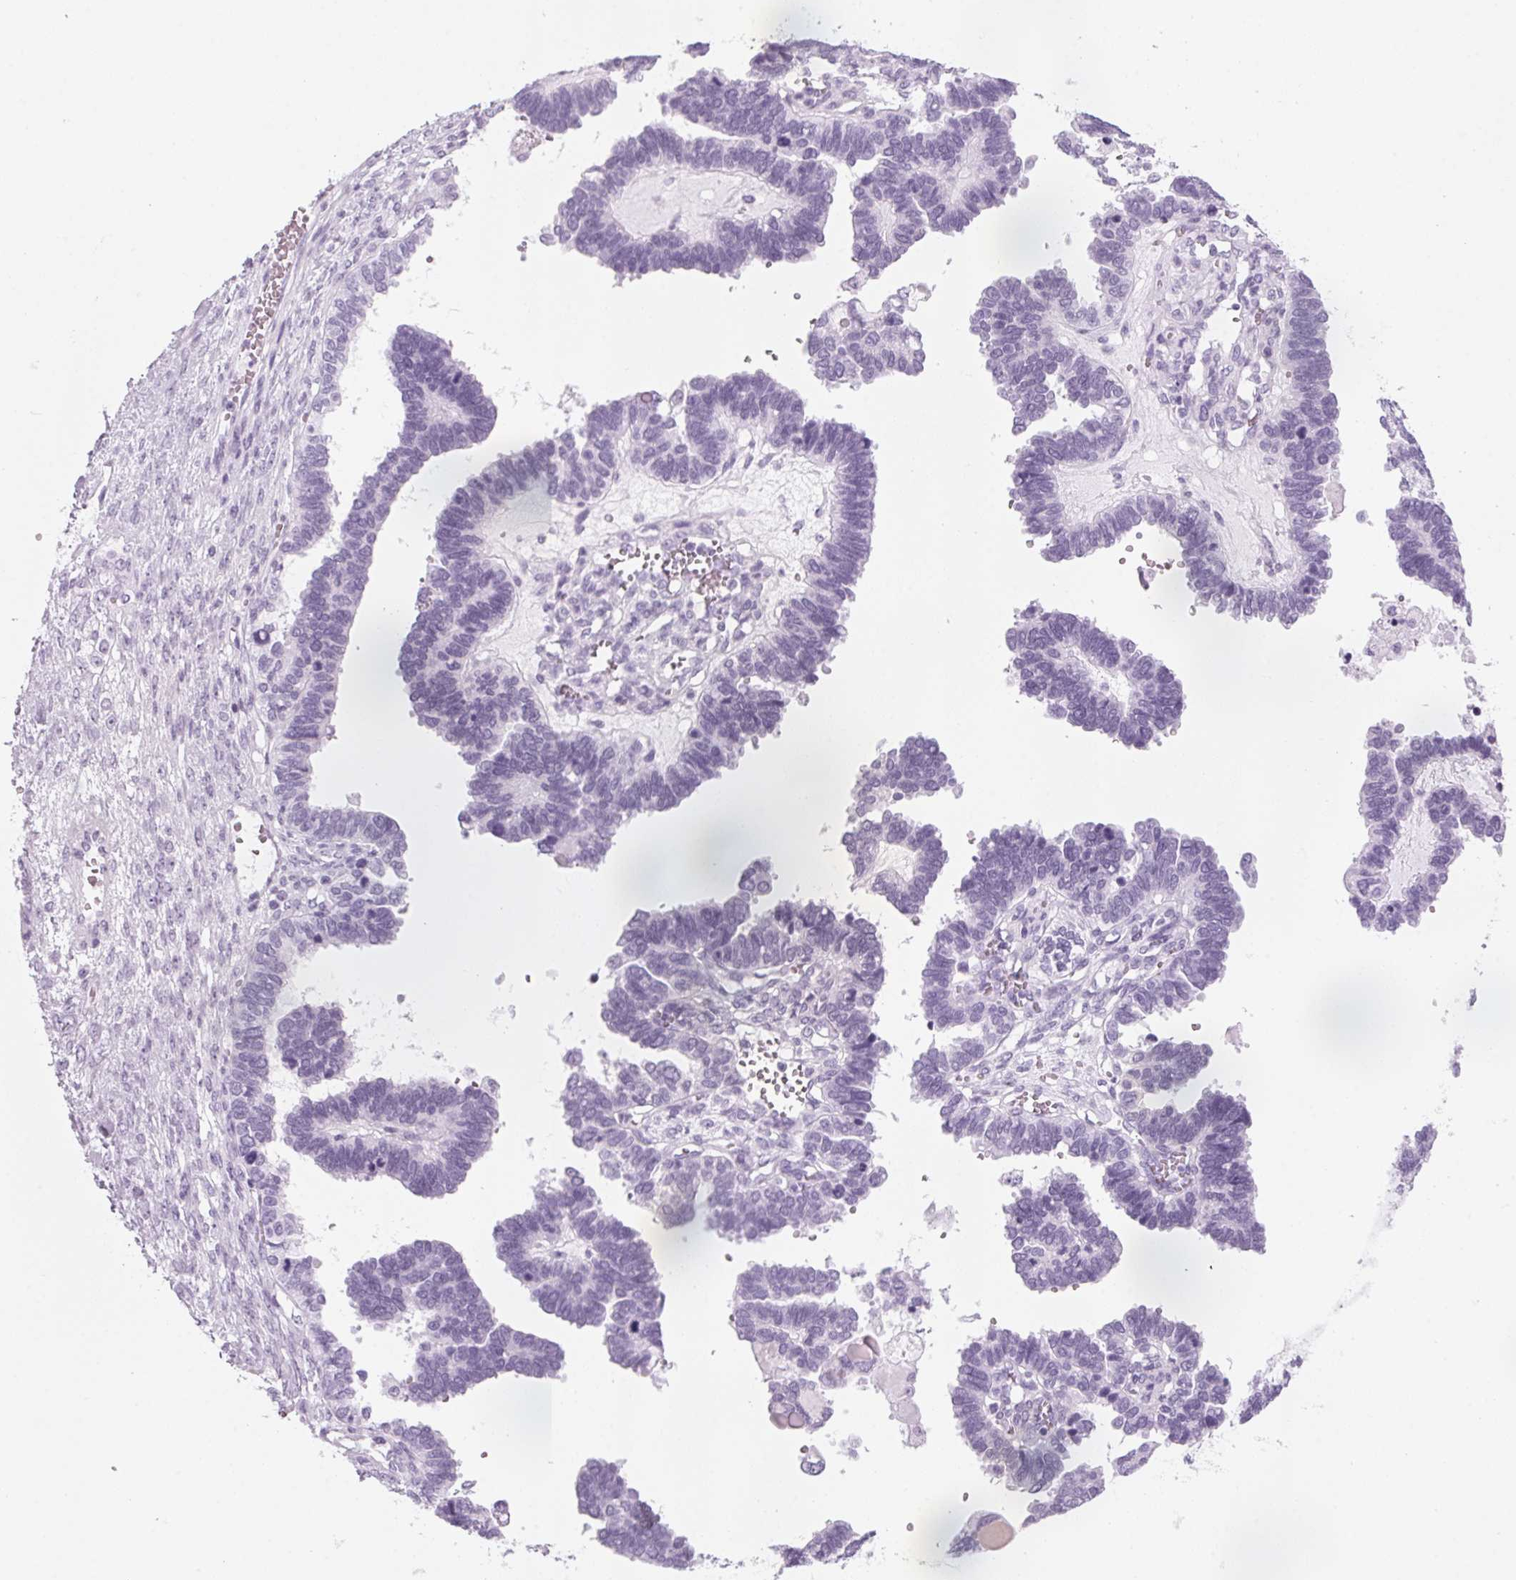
{"staining": {"intensity": "negative", "quantity": "none", "location": "none"}, "tissue": "ovarian cancer", "cell_type": "Tumor cells", "image_type": "cancer", "snomed": [{"axis": "morphology", "description": "Cystadenocarcinoma, serous, NOS"}, {"axis": "topography", "description": "Ovary"}], "caption": "Image shows no protein expression in tumor cells of ovarian cancer (serous cystadenocarcinoma) tissue. (DAB (3,3'-diaminobenzidine) immunohistochemistry (IHC), high magnification).", "gene": "DNTTIP2", "patient": {"sex": "female", "age": 51}}